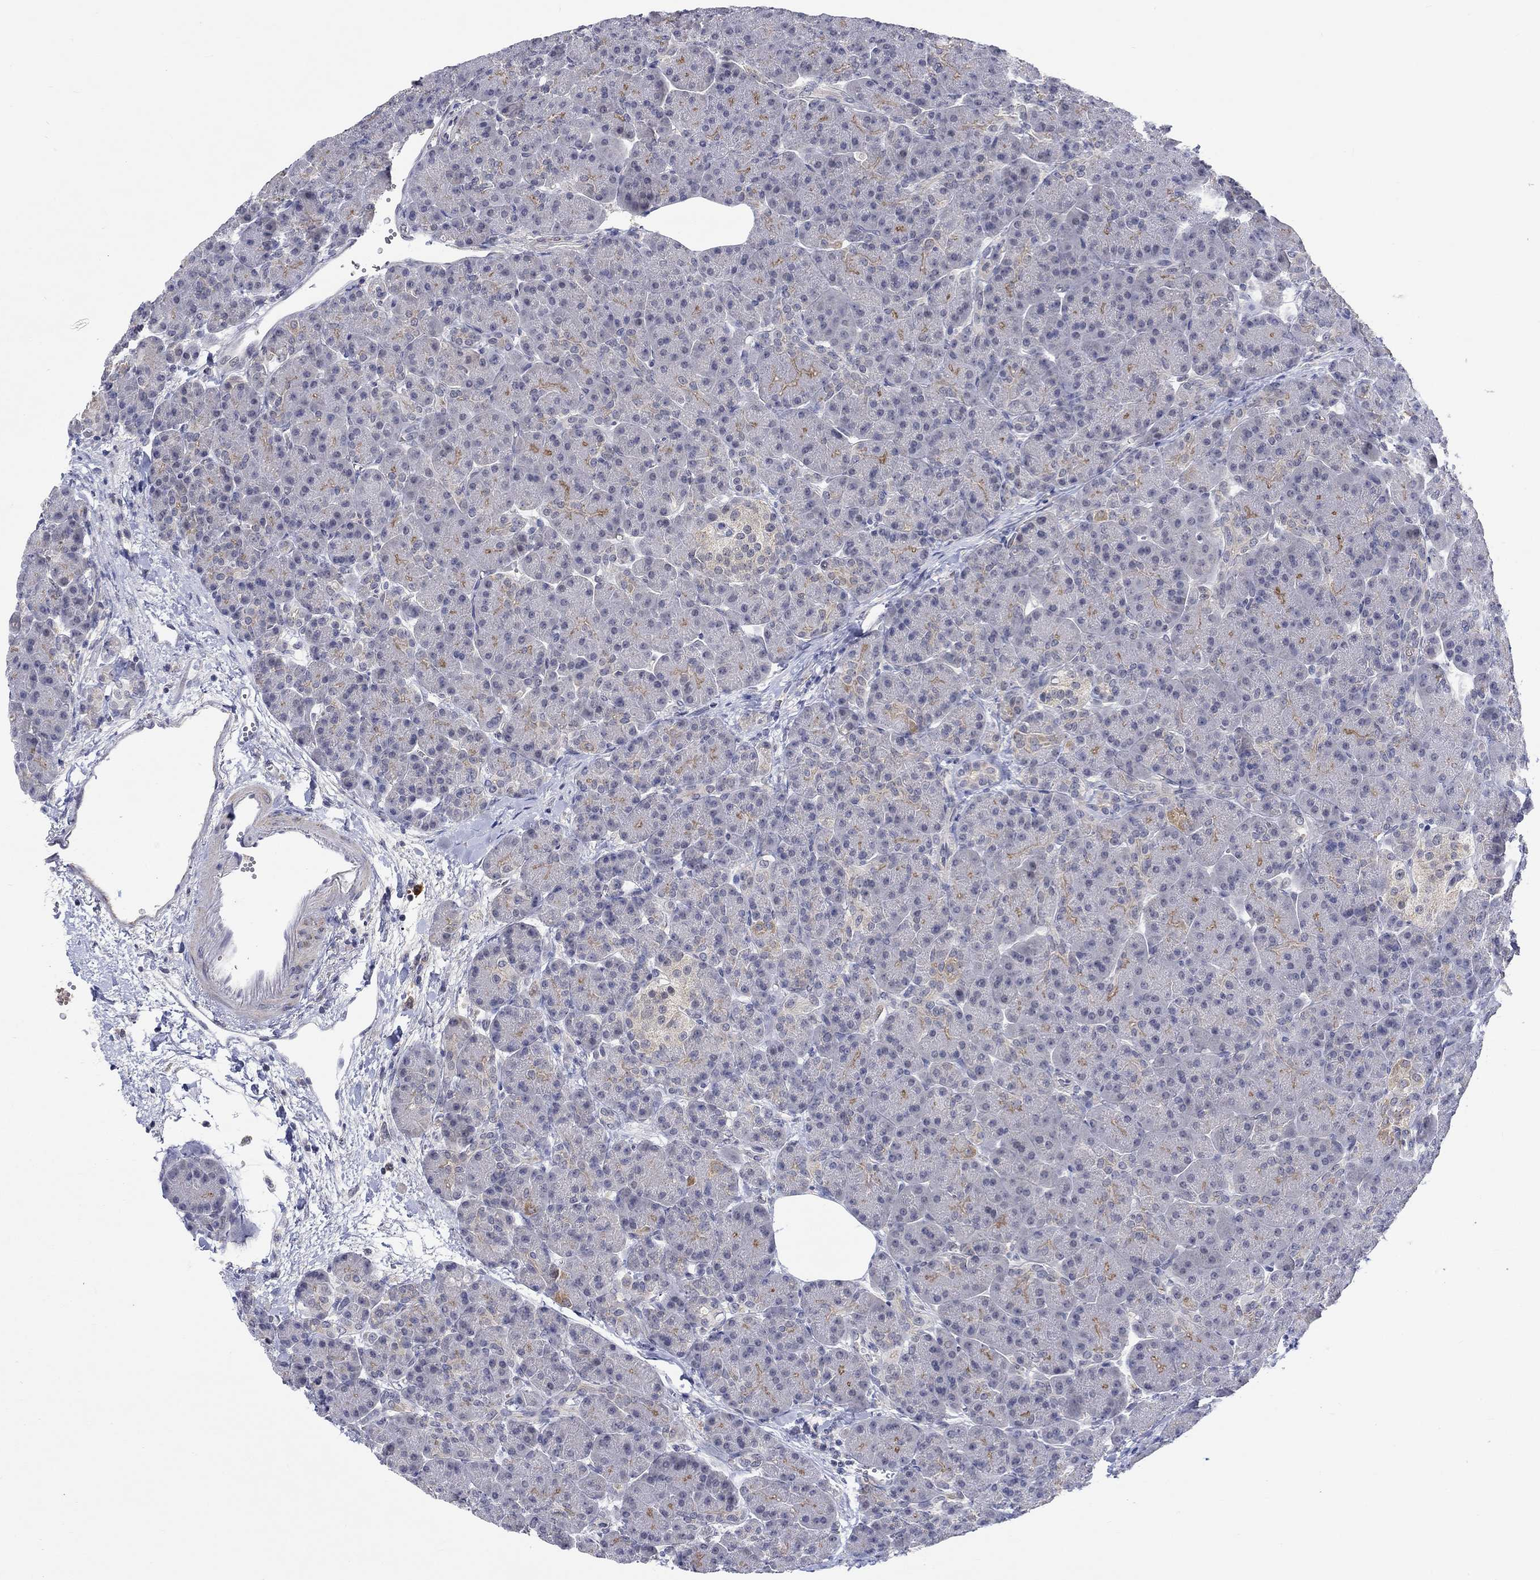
{"staining": {"intensity": "moderate", "quantity": "<25%", "location": "cytoplasmic/membranous"}, "tissue": "pancreas", "cell_type": "Exocrine glandular cells", "image_type": "normal", "snomed": [{"axis": "morphology", "description": "Normal tissue, NOS"}, {"axis": "topography", "description": "Pancreas"}], "caption": "Unremarkable pancreas displays moderate cytoplasmic/membranous positivity in about <25% of exocrine glandular cells, visualized by immunohistochemistry.", "gene": "WASF1", "patient": {"sex": "female", "age": 63}}